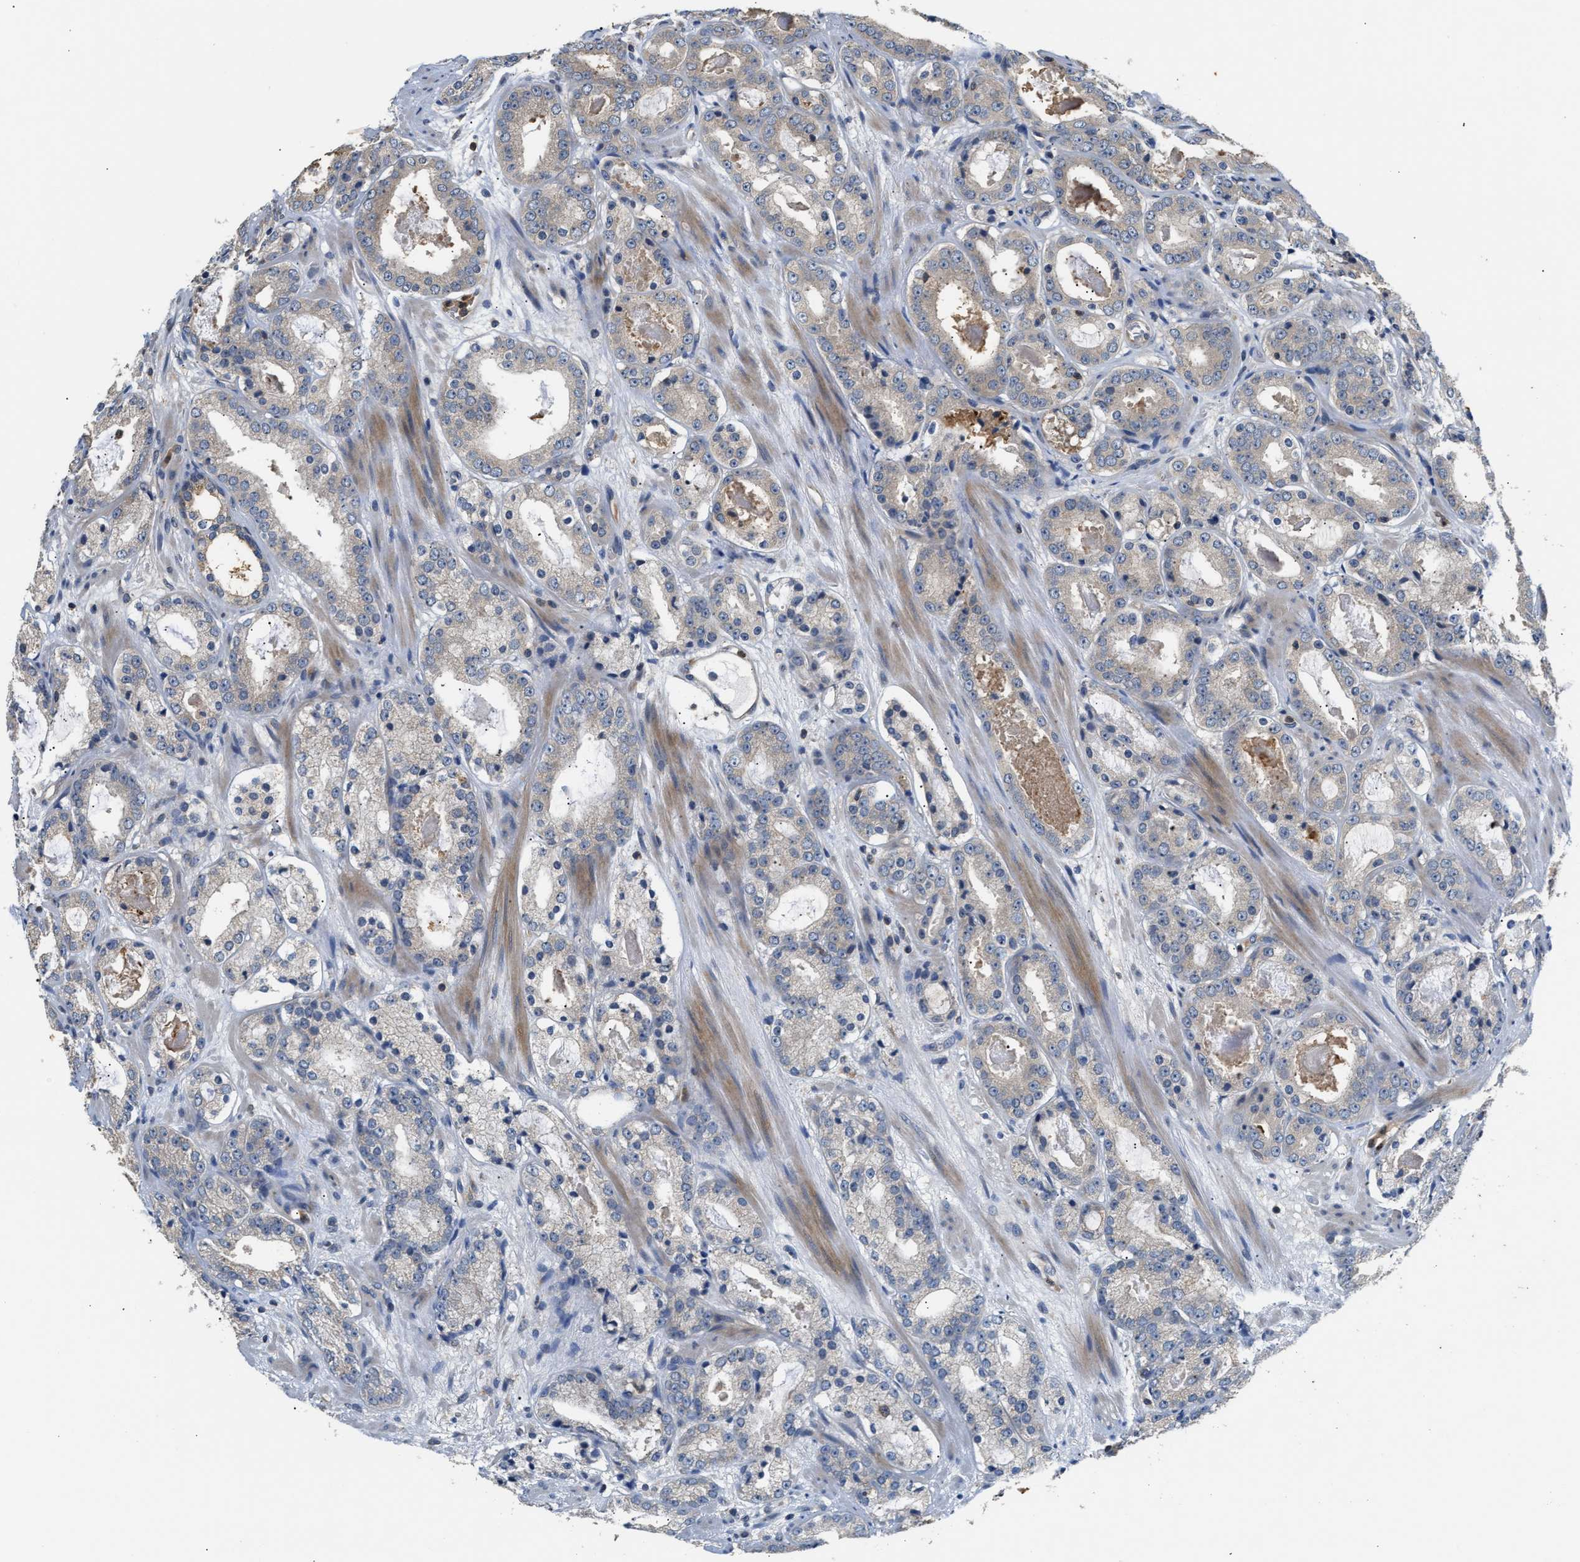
{"staining": {"intensity": "weak", "quantity": "<25%", "location": "cytoplasmic/membranous"}, "tissue": "prostate cancer", "cell_type": "Tumor cells", "image_type": "cancer", "snomed": [{"axis": "morphology", "description": "Adenocarcinoma, Low grade"}, {"axis": "topography", "description": "Prostate"}], "caption": "Tumor cells show no significant expression in prostate adenocarcinoma (low-grade).", "gene": "CHUK", "patient": {"sex": "male", "age": 69}}